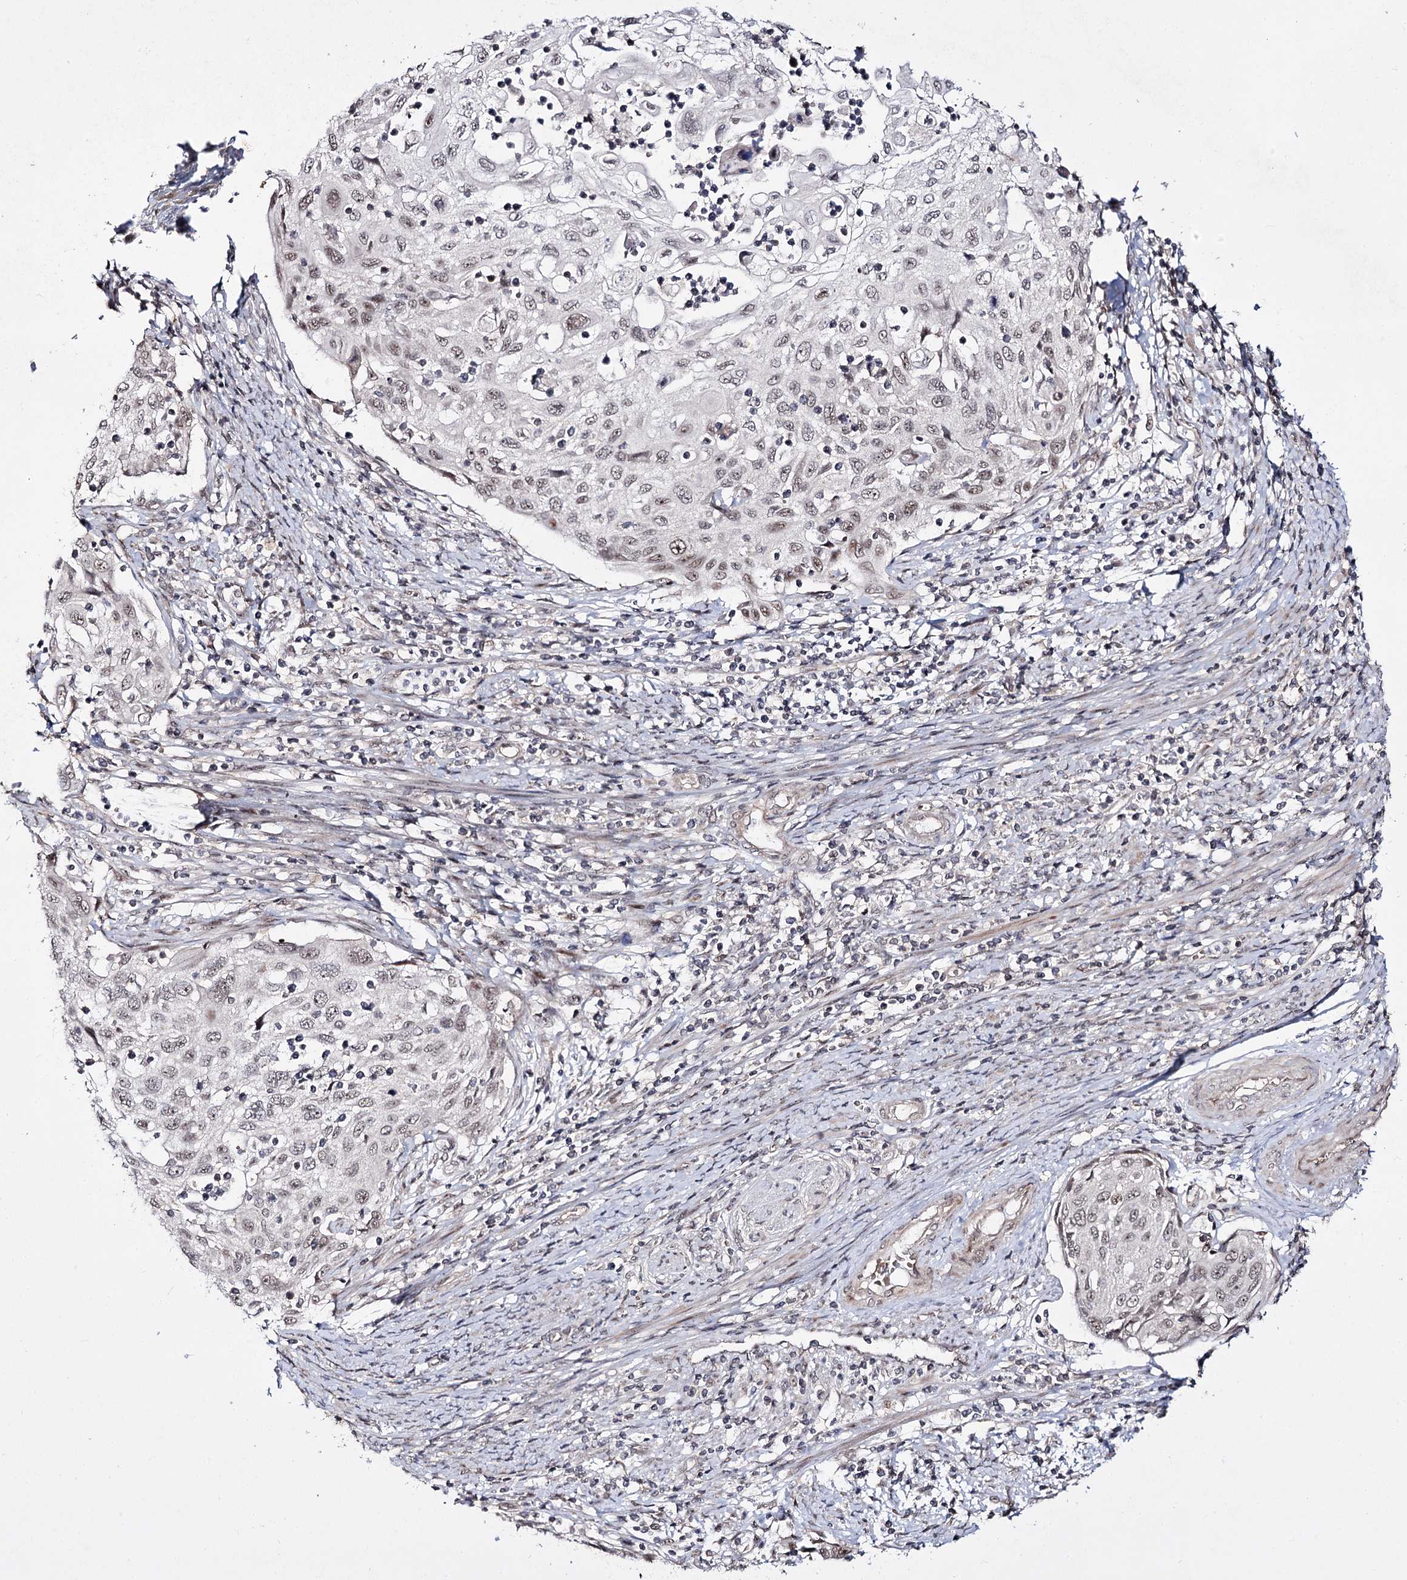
{"staining": {"intensity": "weak", "quantity": "<25%", "location": "nuclear"}, "tissue": "cervical cancer", "cell_type": "Tumor cells", "image_type": "cancer", "snomed": [{"axis": "morphology", "description": "Squamous cell carcinoma, NOS"}, {"axis": "topography", "description": "Cervix"}], "caption": "This is an immunohistochemistry (IHC) micrograph of squamous cell carcinoma (cervical). There is no staining in tumor cells.", "gene": "RRP9", "patient": {"sex": "female", "age": 70}}